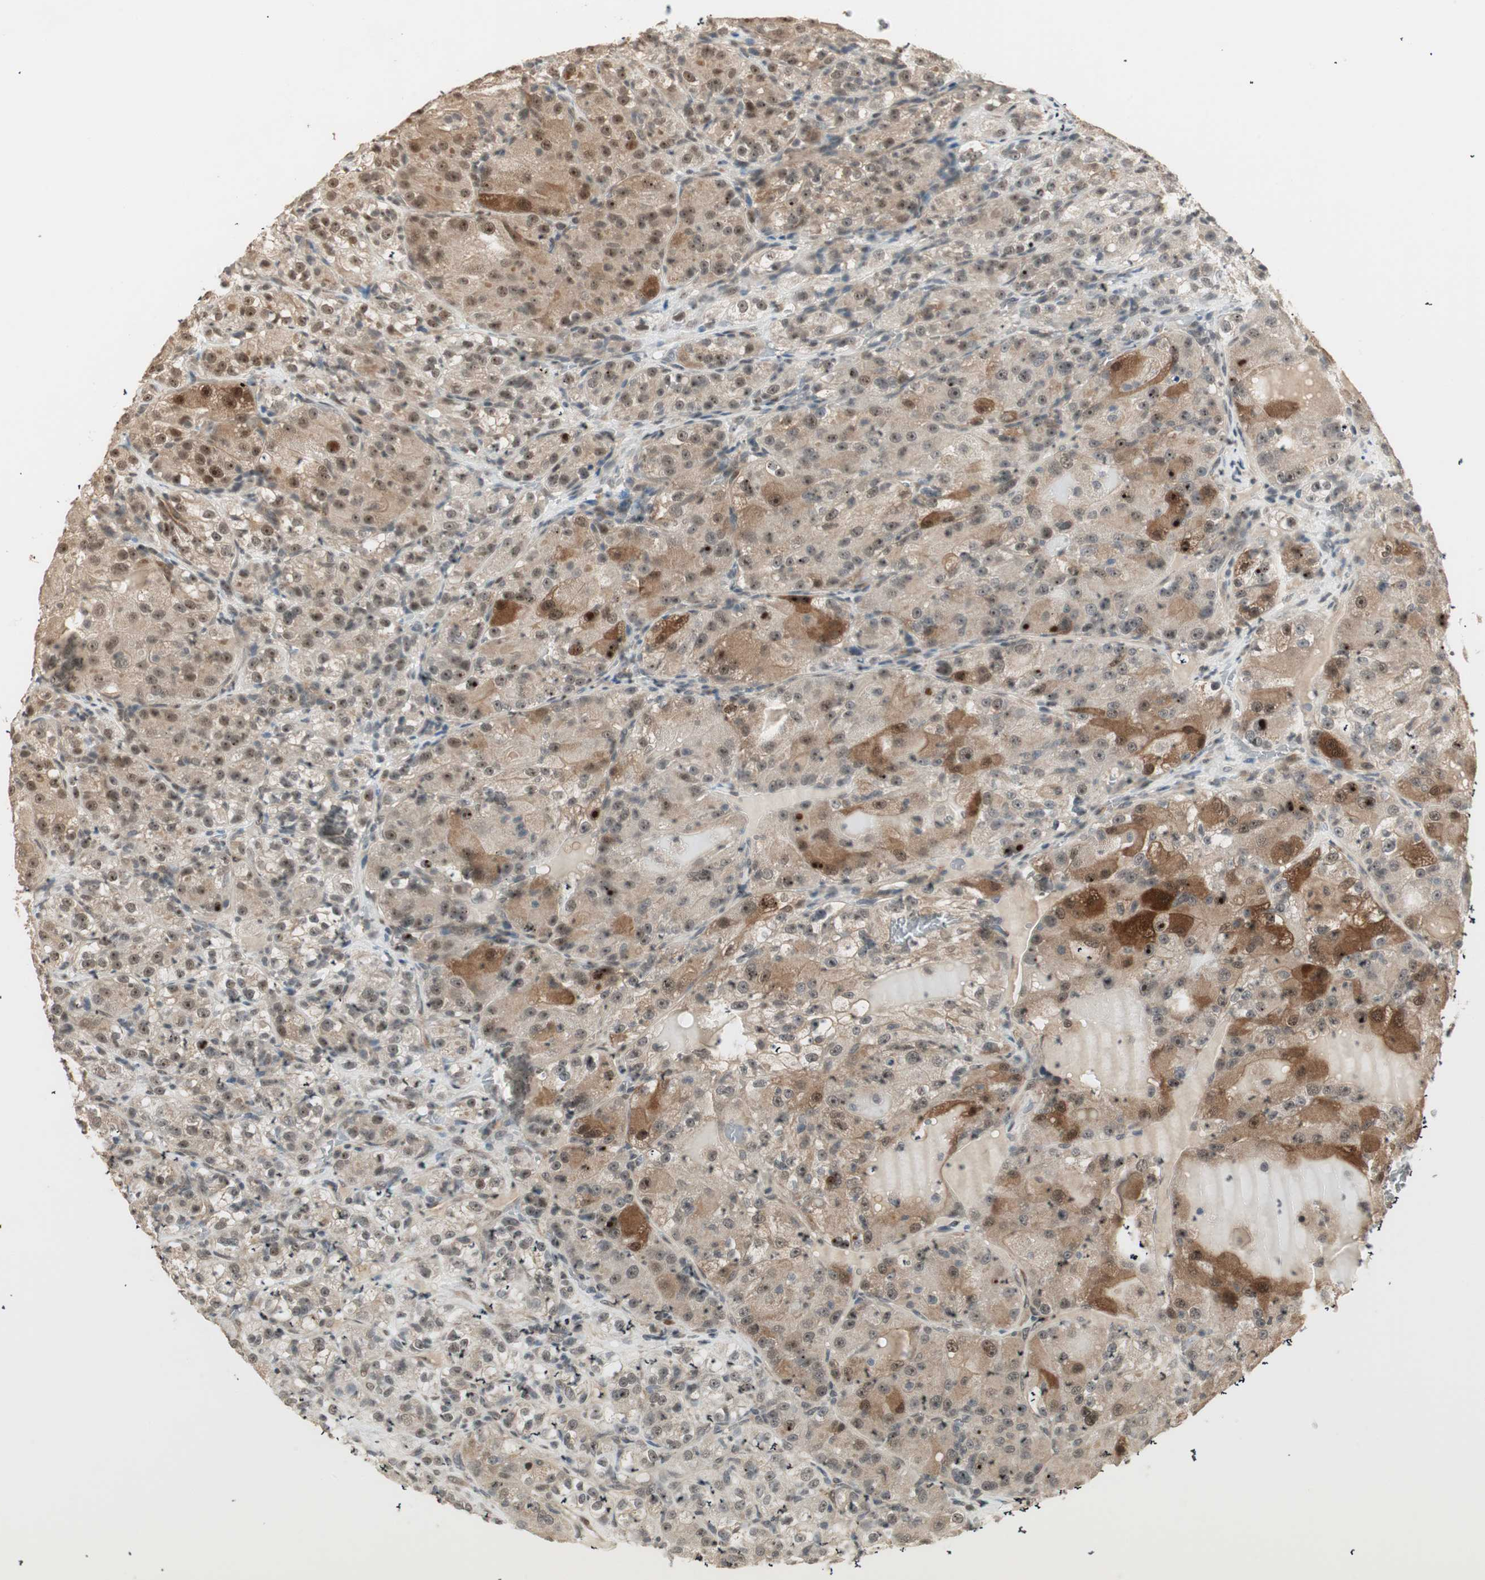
{"staining": {"intensity": "moderate", "quantity": ">75%", "location": "cytoplasmic/membranous,nuclear"}, "tissue": "renal cancer", "cell_type": "Tumor cells", "image_type": "cancer", "snomed": [{"axis": "morphology", "description": "Normal tissue, NOS"}, {"axis": "morphology", "description": "Adenocarcinoma, NOS"}, {"axis": "topography", "description": "Kidney"}], "caption": "A micrograph of adenocarcinoma (renal) stained for a protein shows moderate cytoplasmic/membranous and nuclear brown staining in tumor cells. The staining was performed using DAB (3,3'-diaminobenzidine), with brown indicating positive protein expression. Nuclei are stained blue with hematoxylin.", "gene": "ZSCAN31", "patient": {"sex": "male", "age": 61}}